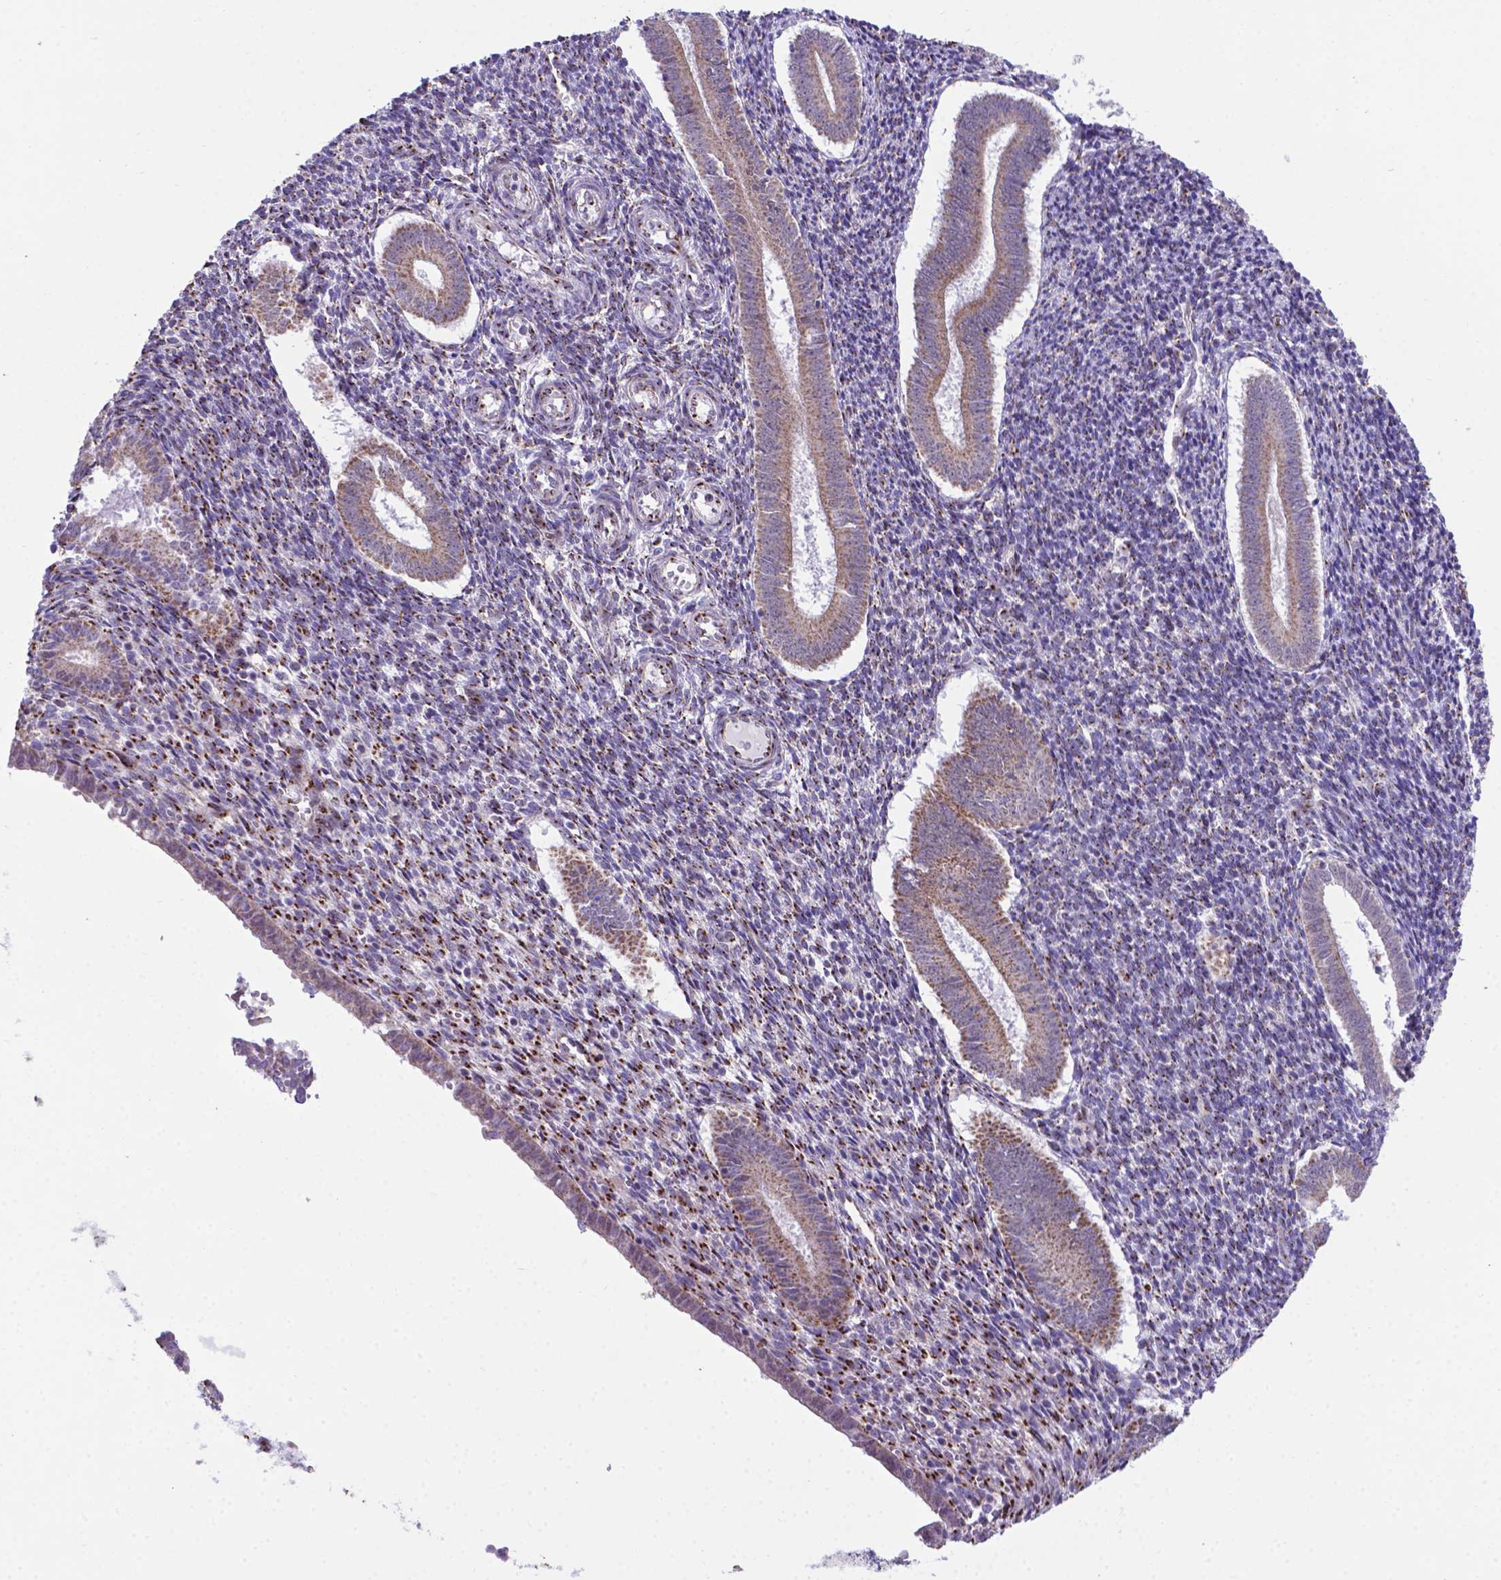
{"staining": {"intensity": "moderate", "quantity": "25%-75%", "location": "cytoplasmic/membranous"}, "tissue": "endometrium", "cell_type": "Cells in endometrial stroma", "image_type": "normal", "snomed": [{"axis": "morphology", "description": "Normal tissue, NOS"}, {"axis": "topography", "description": "Endometrium"}], "caption": "Unremarkable endometrium was stained to show a protein in brown. There is medium levels of moderate cytoplasmic/membranous expression in approximately 25%-75% of cells in endometrial stroma.", "gene": "MRPL10", "patient": {"sex": "female", "age": 25}}